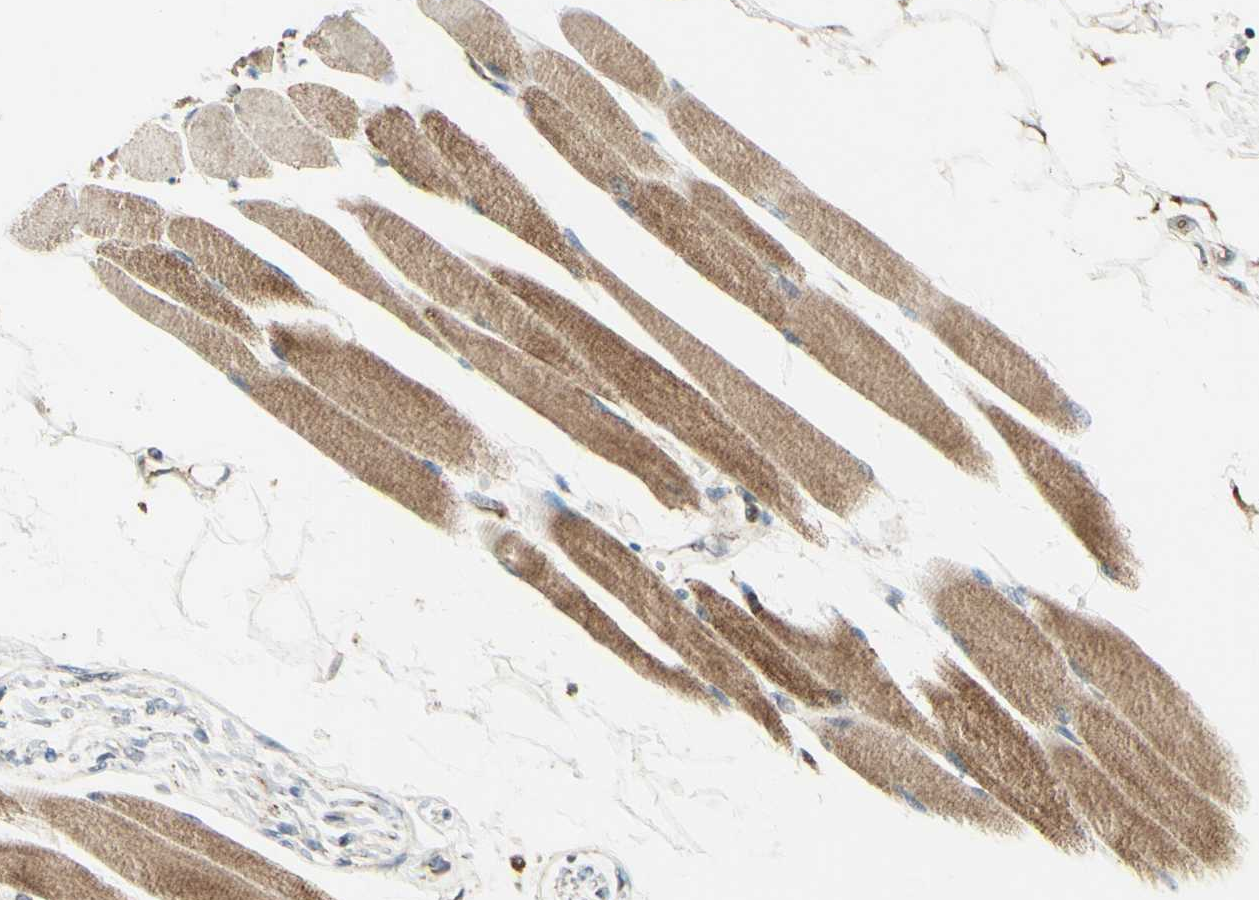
{"staining": {"intensity": "moderate", "quantity": ">75%", "location": "cytoplasmic/membranous"}, "tissue": "skeletal muscle", "cell_type": "Myocytes", "image_type": "normal", "snomed": [{"axis": "morphology", "description": "Normal tissue, NOS"}, {"axis": "topography", "description": "Skeletal muscle"}, {"axis": "topography", "description": "Oral tissue"}, {"axis": "topography", "description": "Peripheral nerve tissue"}], "caption": "Human skeletal muscle stained with a brown dye reveals moderate cytoplasmic/membranous positive positivity in approximately >75% of myocytes.", "gene": "DHRS3", "patient": {"sex": "female", "age": 84}}